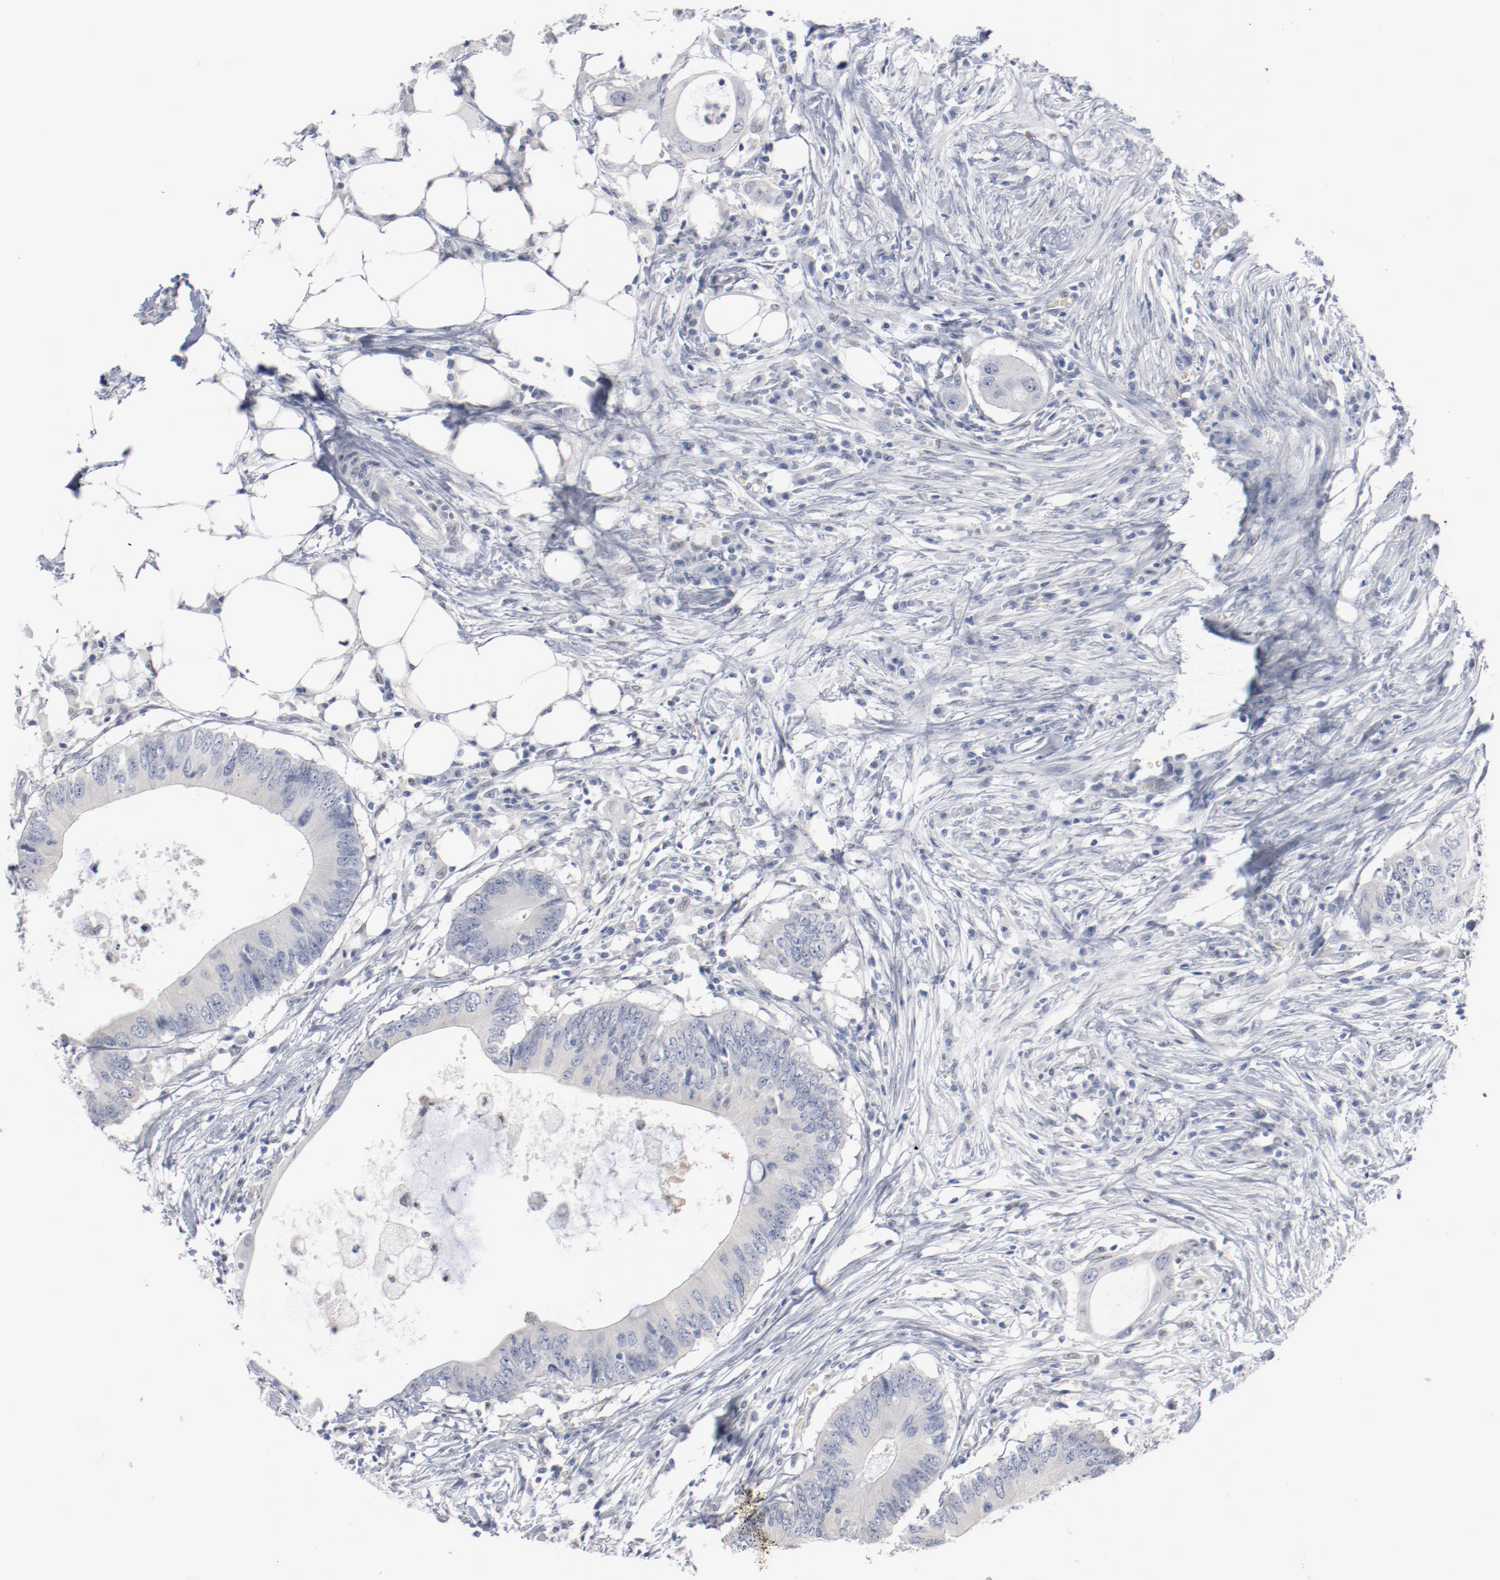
{"staining": {"intensity": "negative", "quantity": "none", "location": "none"}, "tissue": "colorectal cancer", "cell_type": "Tumor cells", "image_type": "cancer", "snomed": [{"axis": "morphology", "description": "Adenocarcinoma, NOS"}, {"axis": "topography", "description": "Colon"}], "caption": "A histopathology image of human adenocarcinoma (colorectal) is negative for staining in tumor cells.", "gene": "ZEB2", "patient": {"sex": "male", "age": 71}}